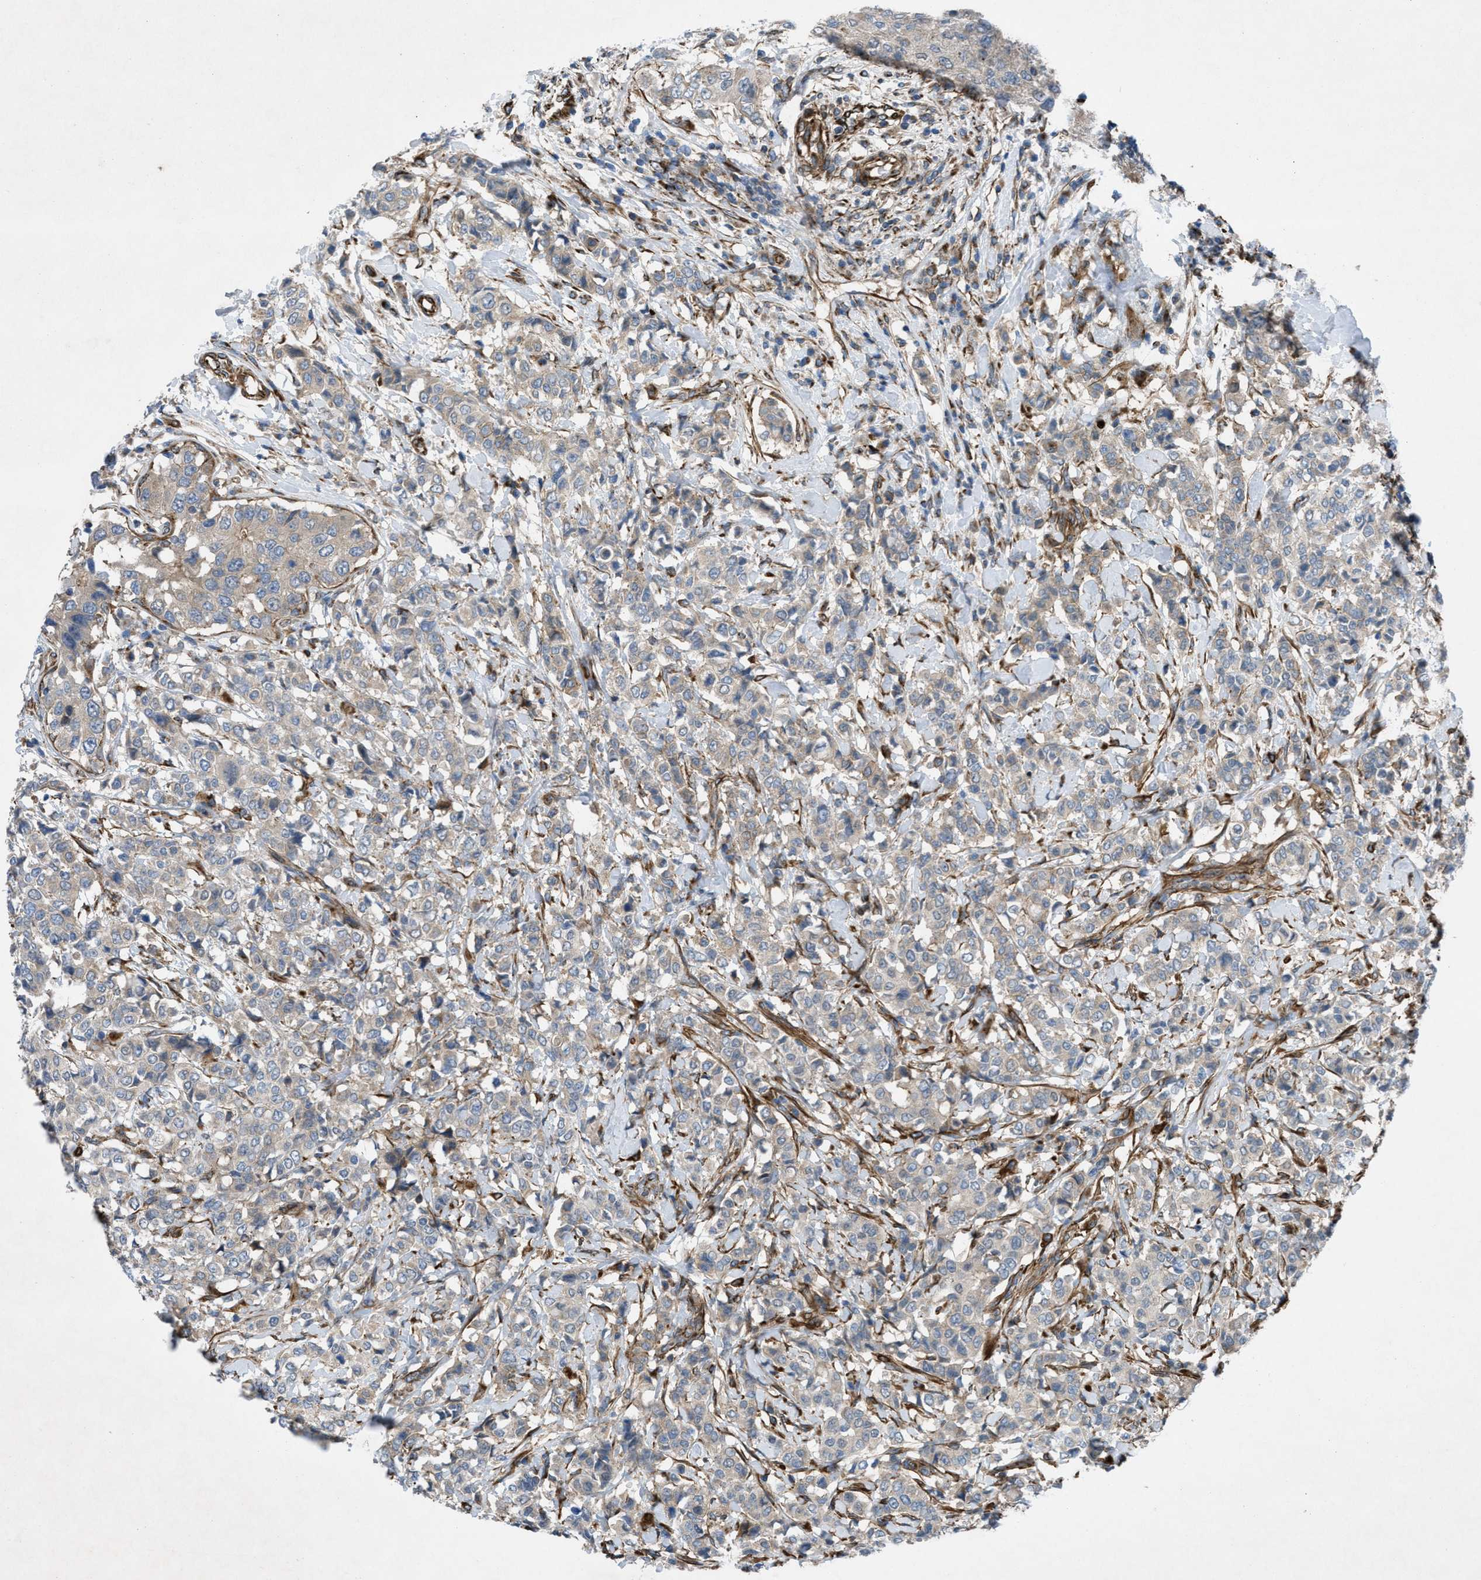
{"staining": {"intensity": "weak", "quantity": "25%-75%", "location": "cytoplasmic/membranous"}, "tissue": "breast cancer", "cell_type": "Tumor cells", "image_type": "cancer", "snomed": [{"axis": "morphology", "description": "Duct carcinoma"}, {"axis": "topography", "description": "Breast"}], "caption": "Protein expression by IHC exhibits weak cytoplasmic/membranous expression in about 25%-75% of tumor cells in breast cancer (invasive ductal carcinoma). (DAB (3,3'-diaminobenzidine) IHC, brown staining for protein, blue staining for nuclei).", "gene": "SLC6A9", "patient": {"sex": "female", "age": 27}}